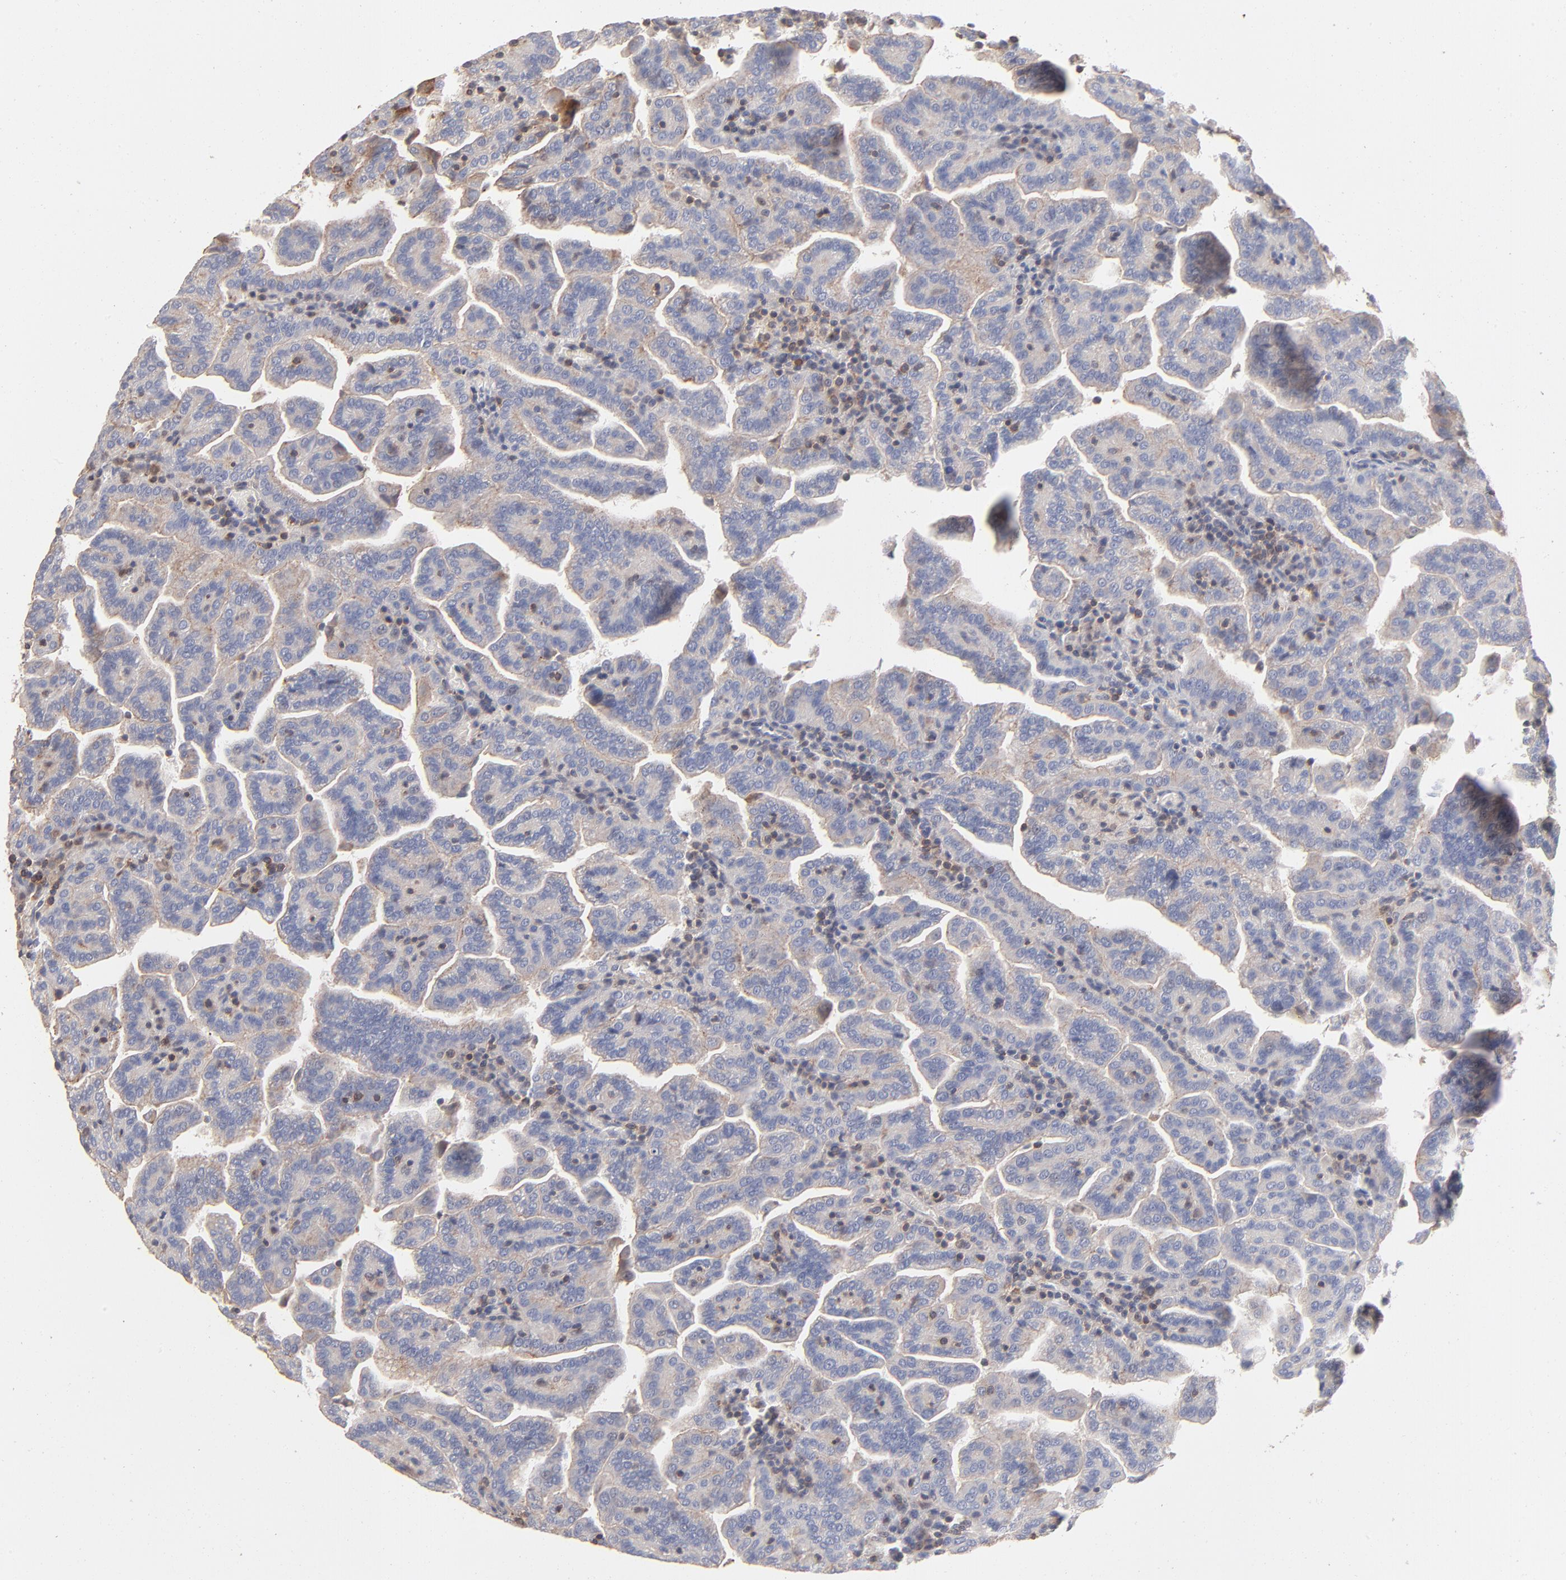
{"staining": {"intensity": "negative", "quantity": "none", "location": "none"}, "tissue": "renal cancer", "cell_type": "Tumor cells", "image_type": "cancer", "snomed": [{"axis": "morphology", "description": "Adenocarcinoma, NOS"}, {"axis": "topography", "description": "Kidney"}], "caption": "Immunohistochemical staining of adenocarcinoma (renal) reveals no significant staining in tumor cells.", "gene": "ARHGEF6", "patient": {"sex": "male", "age": 61}}